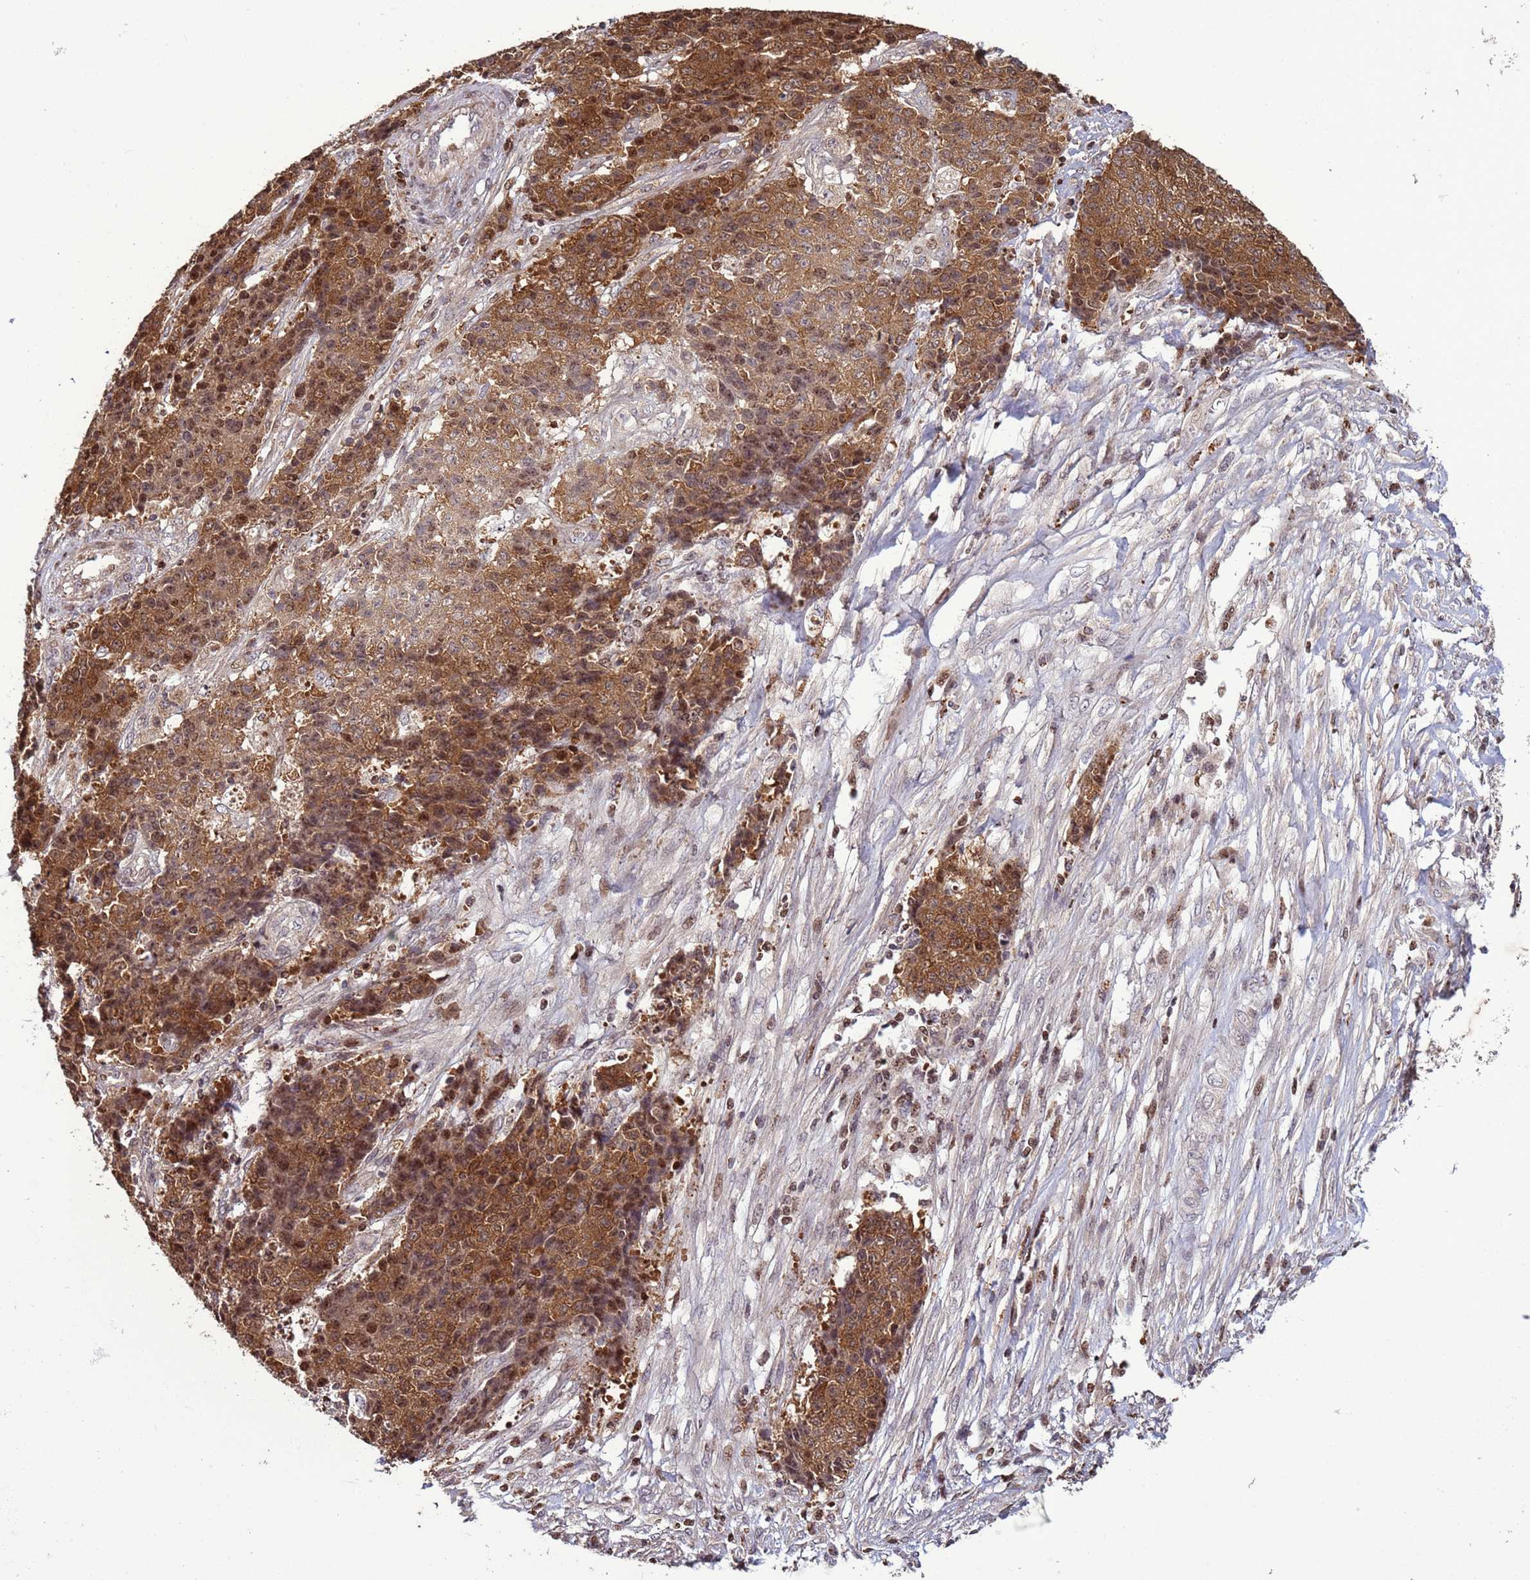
{"staining": {"intensity": "moderate", "quantity": ">75%", "location": "cytoplasmic/membranous,nuclear"}, "tissue": "ovarian cancer", "cell_type": "Tumor cells", "image_type": "cancer", "snomed": [{"axis": "morphology", "description": "Carcinoma, endometroid"}, {"axis": "topography", "description": "Ovary"}], "caption": "A medium amount of moderate cytoplasmic/membranous and nuclear staining is seen in about >75% of tumor cells in ovarian endometroid carcinoma tissue.", "gene": "HGH1", "patient": {"sex": "female", "age": 42}}